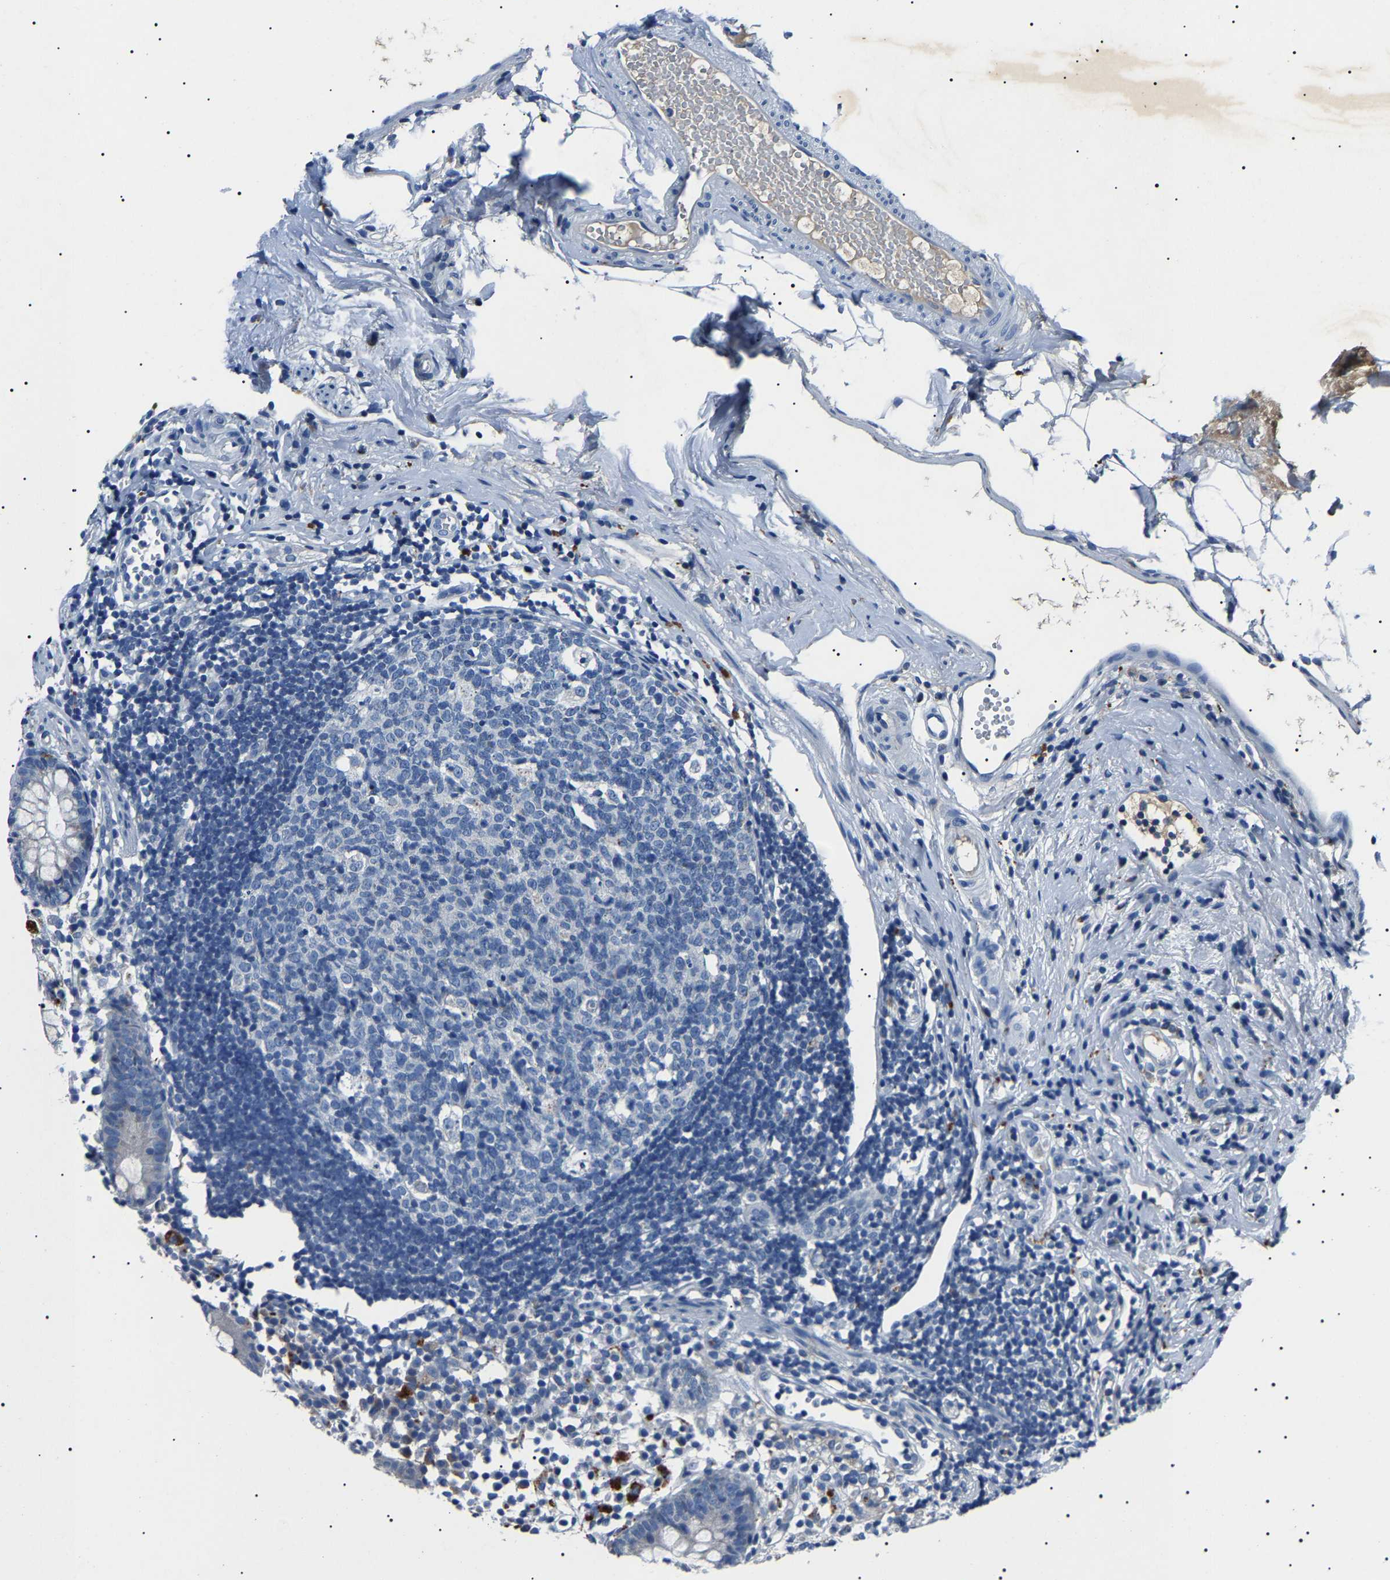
{"staining": {"intensity": "weak", "quantity": "<25%", "location": "cytoplasmic/membranous"}, "tissue": "appendix", "cell_type": "Glandular cells", "image_type": "normal", "snomed": [{"axis": "morphology", "description": "Normal tissue, NOS"}, {"axis": "topography", "description": "Appendix"}], "caption": "A photomicrograph of appendix stained for a protein demonstrates no brown staining in glandular cells. (DAB (3,3'-diaminobenzidine) immunohistochemistry, high magnification).", "gene": "KLK15", "patient": {"sex": "female", "age": 20}}